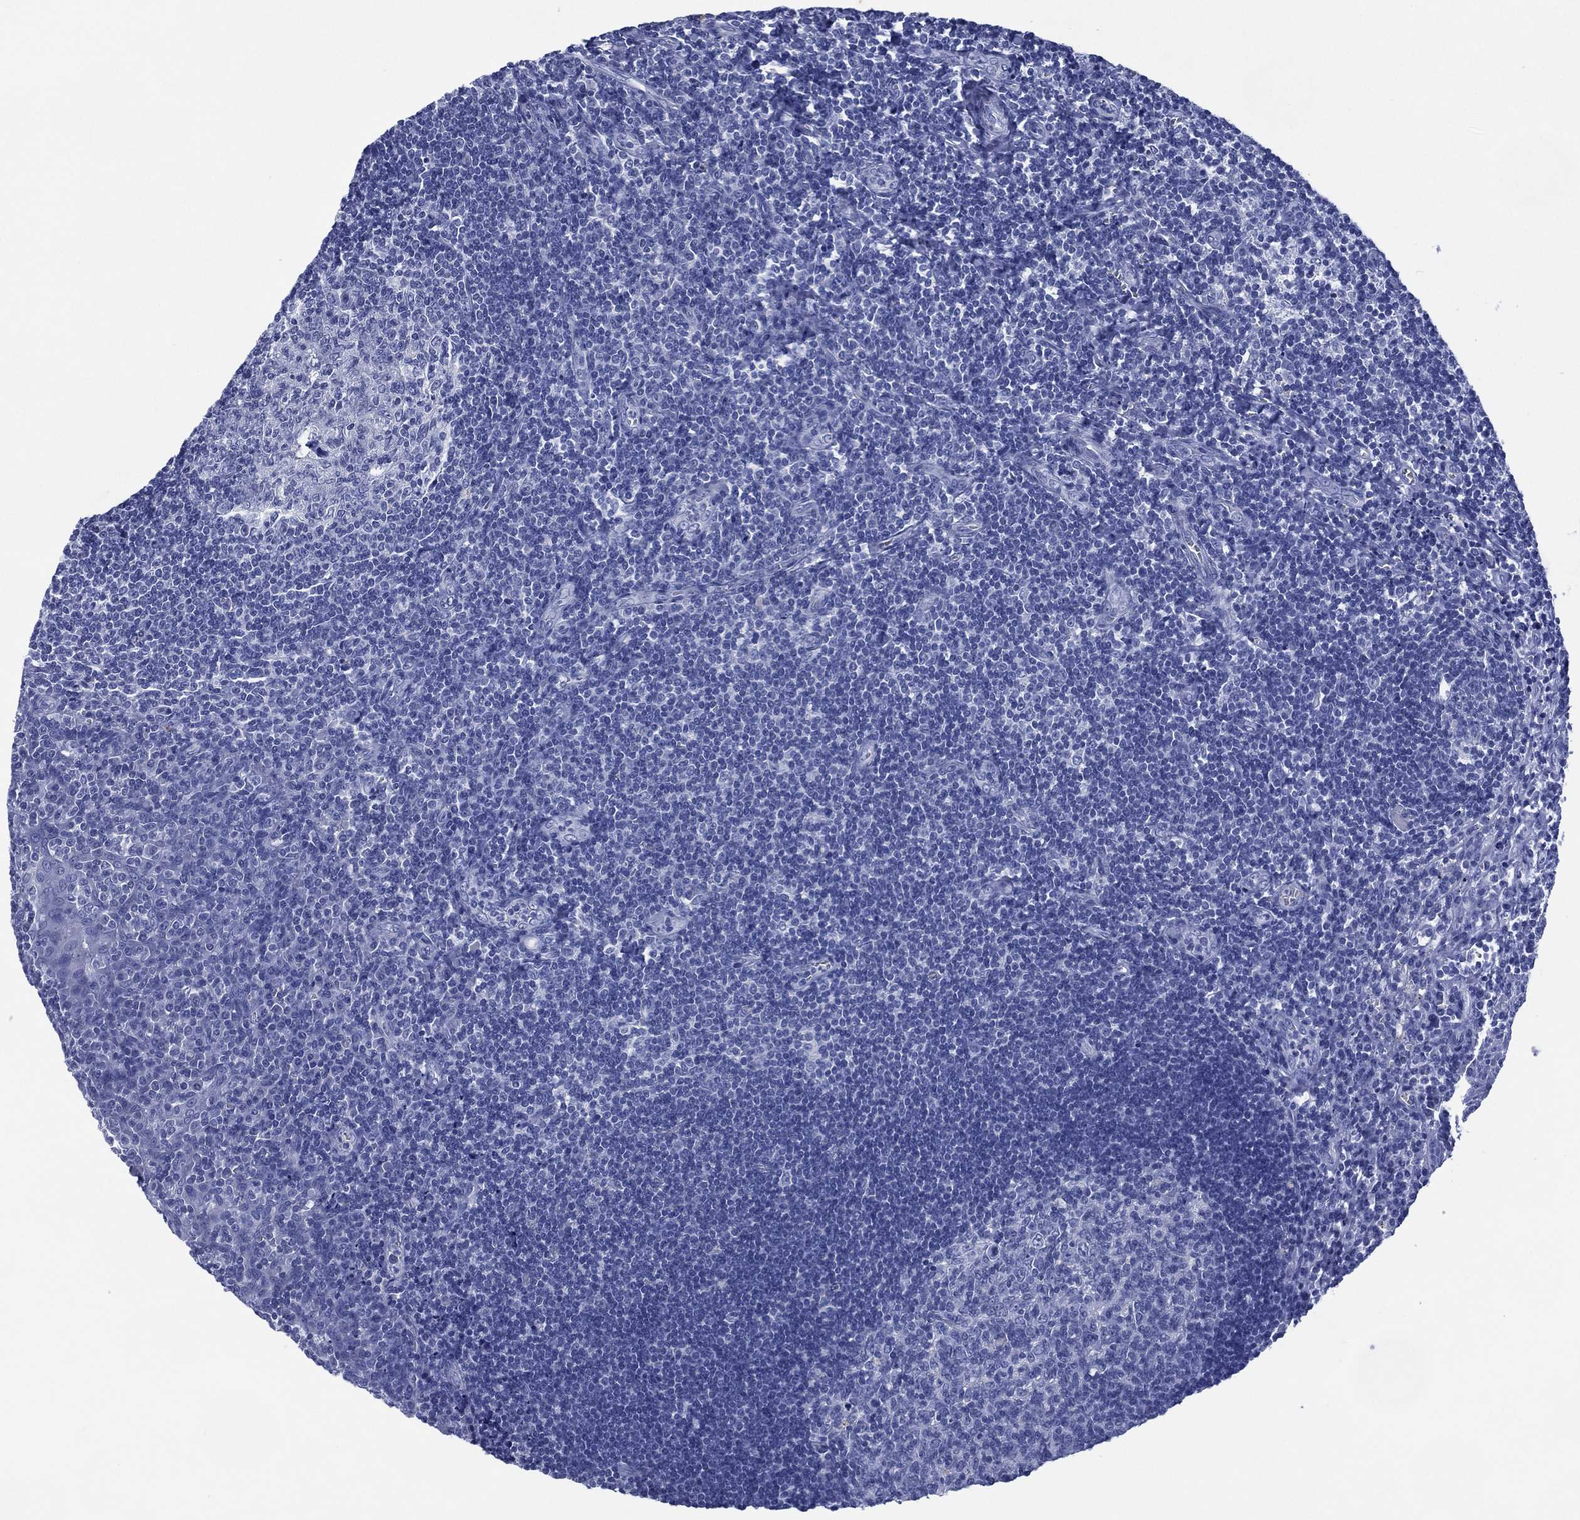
{"staining": {"intensity": "negative", "quantity": "none", "location": "none"}, "tissue": "tonsil", "cell_type": "Germinal center cells", "image_type": "normal", "snomed": [{"axis": "morphology", "description": "Normal tissue, NOS"}, {"axis": "morphology", "description": "Inflammation, NOS"}, {"axis": "topography", "description": "Tonsil"}], "caption": "Immunohistochemistry (IHC) micrograph of benign tonsil stained for a protein (brown), which shows no expression in germinal center cells. The staining was performed using DAB (3,3'-diaminobenzidine) to visualize the protein expression in brown, while the nuclei were stained in blue with hematoxylin (Magnification: 20x).", "gene": "SIGLECL1", "patient": {"sex": "female", "age": 31}}